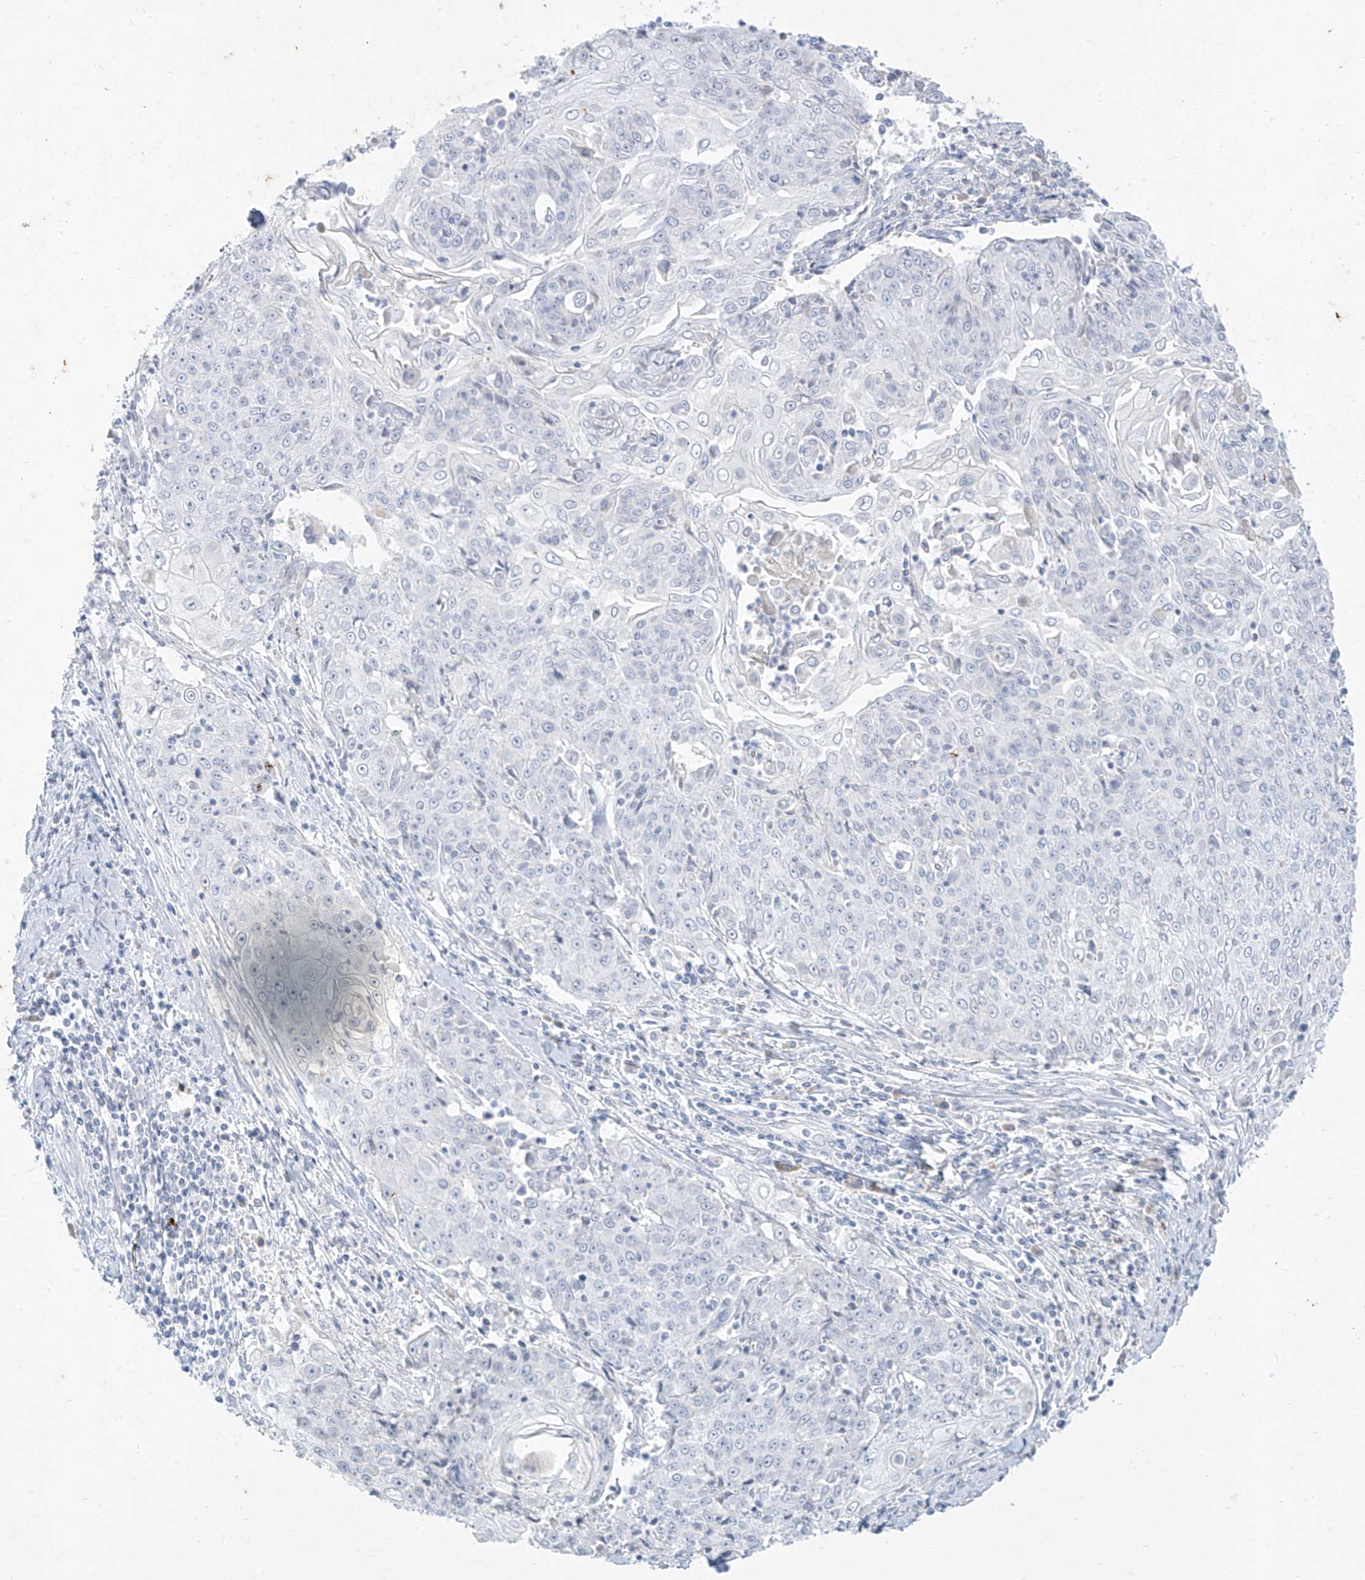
{"staining": {"intensity": "negative", "quantity": "none", "location": "none"}, "tissue": "cervical cancer", "cell_type": "Tumor cells", "image_type": "cancer", "snomed": [{"axis": "morphology", "description": "Squamous cell carcinoma, NOS"}, {"axis": "topography", "description": "Cervix"}], "caption": "Cervical cancer (squamous cell carcinoma) stained for a protein using IHC displays no positivity tumor cells.", "gene": "TGM4", "patient": {"sex": "female", "age": 48}}